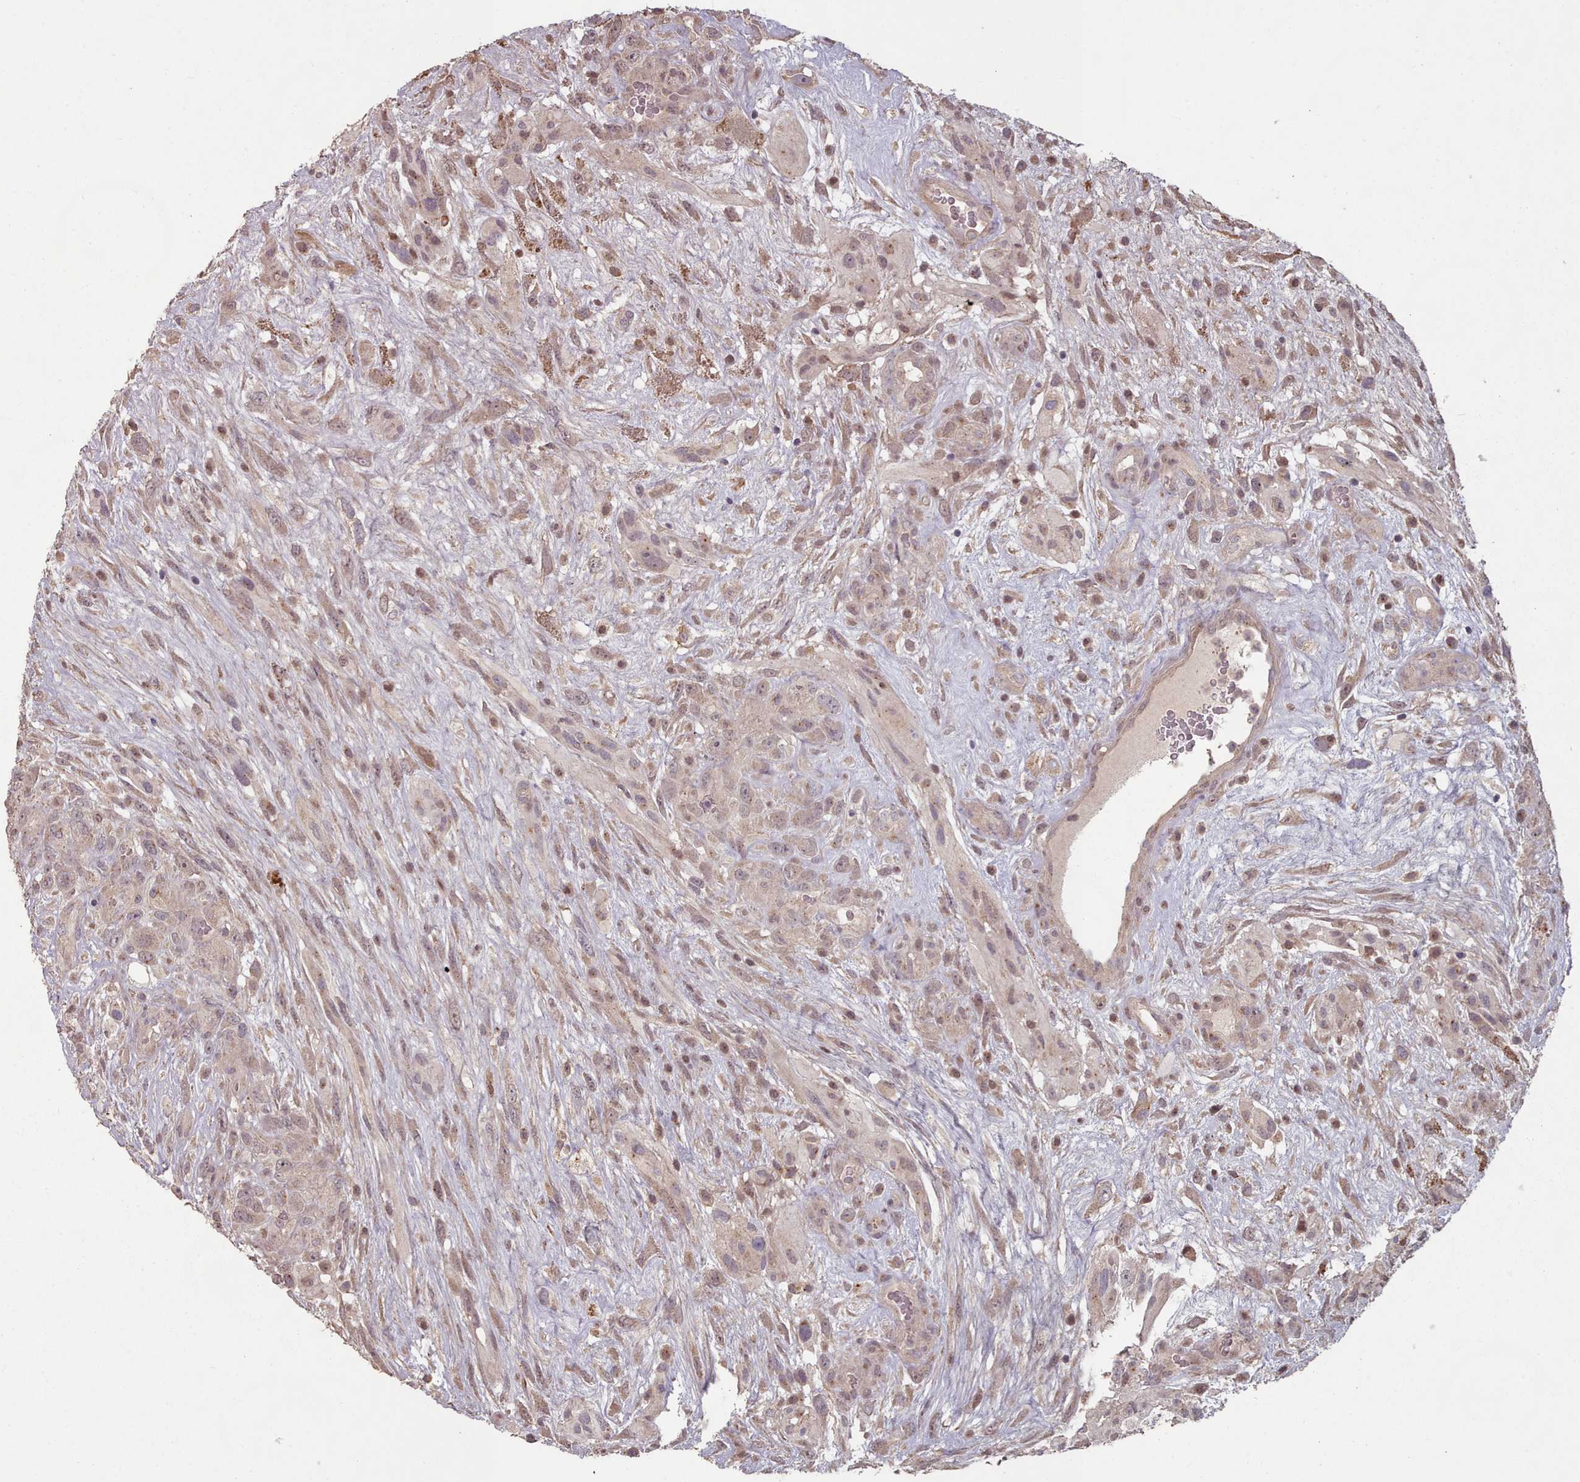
{"staining": {"intensity": "weak", "quantity": "25%-75%", "location": "cytoplasmic/membranous,nuclear"}, "tissue": "glioma", "cell_type": "Tumor cells", "image_type": "cancer", "snomed": [{"axis": "morphology", "description": "Glioma, malignant, High grade"}, {"axis": "topography", "description": "Brain"}], "caption": "Glioma stained with a protein marker displays weak staining in tumor cells.", "gene": "ERCC6L", "patient": {"sex": "male", "age": 61}}